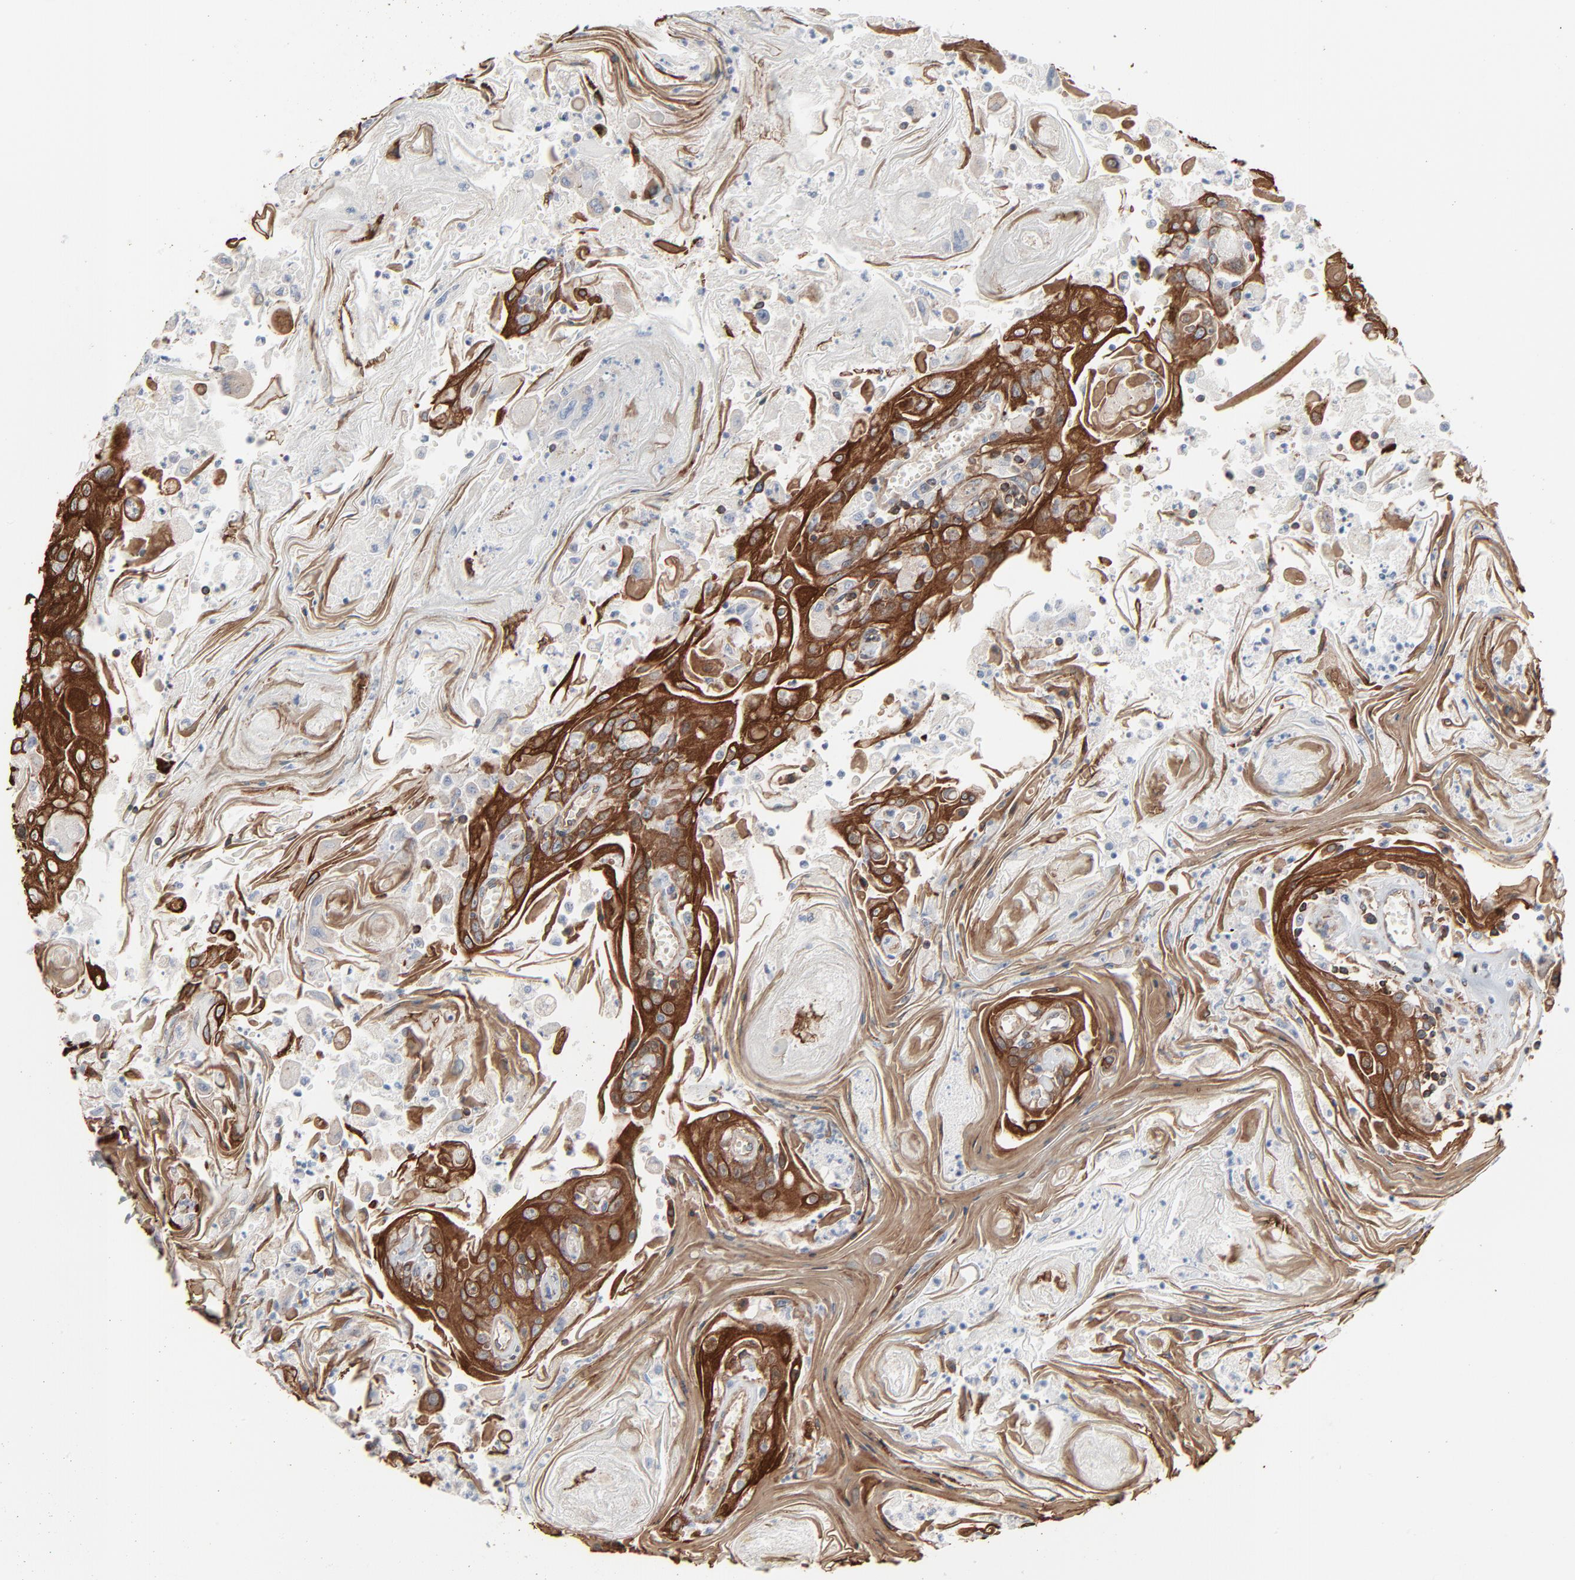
{"staining": {"intensity": "strong", "quantity": ">75%", "location": "cytoplasmic/membranous"}, "tissue": "head and neck cancer", "cell_type": "Tumor cells", "image_type": "cancer", "snomed": [{"axis": "morphology", "description": "Squamous cell carcinoma, NOS"}, {"axis": "topography", "description": "Oral tissue"}, {"axis": "topography", "description": "Head-Neck"}], "caption": "The immunohistochemical stain shows strong cytoplasmic/membranous positivity in tumor cells of head and neck cancer (squamous cell carcinoma) tissue.", "gene": "OPTN", "patient": {"sex": "female", "age": 76}}